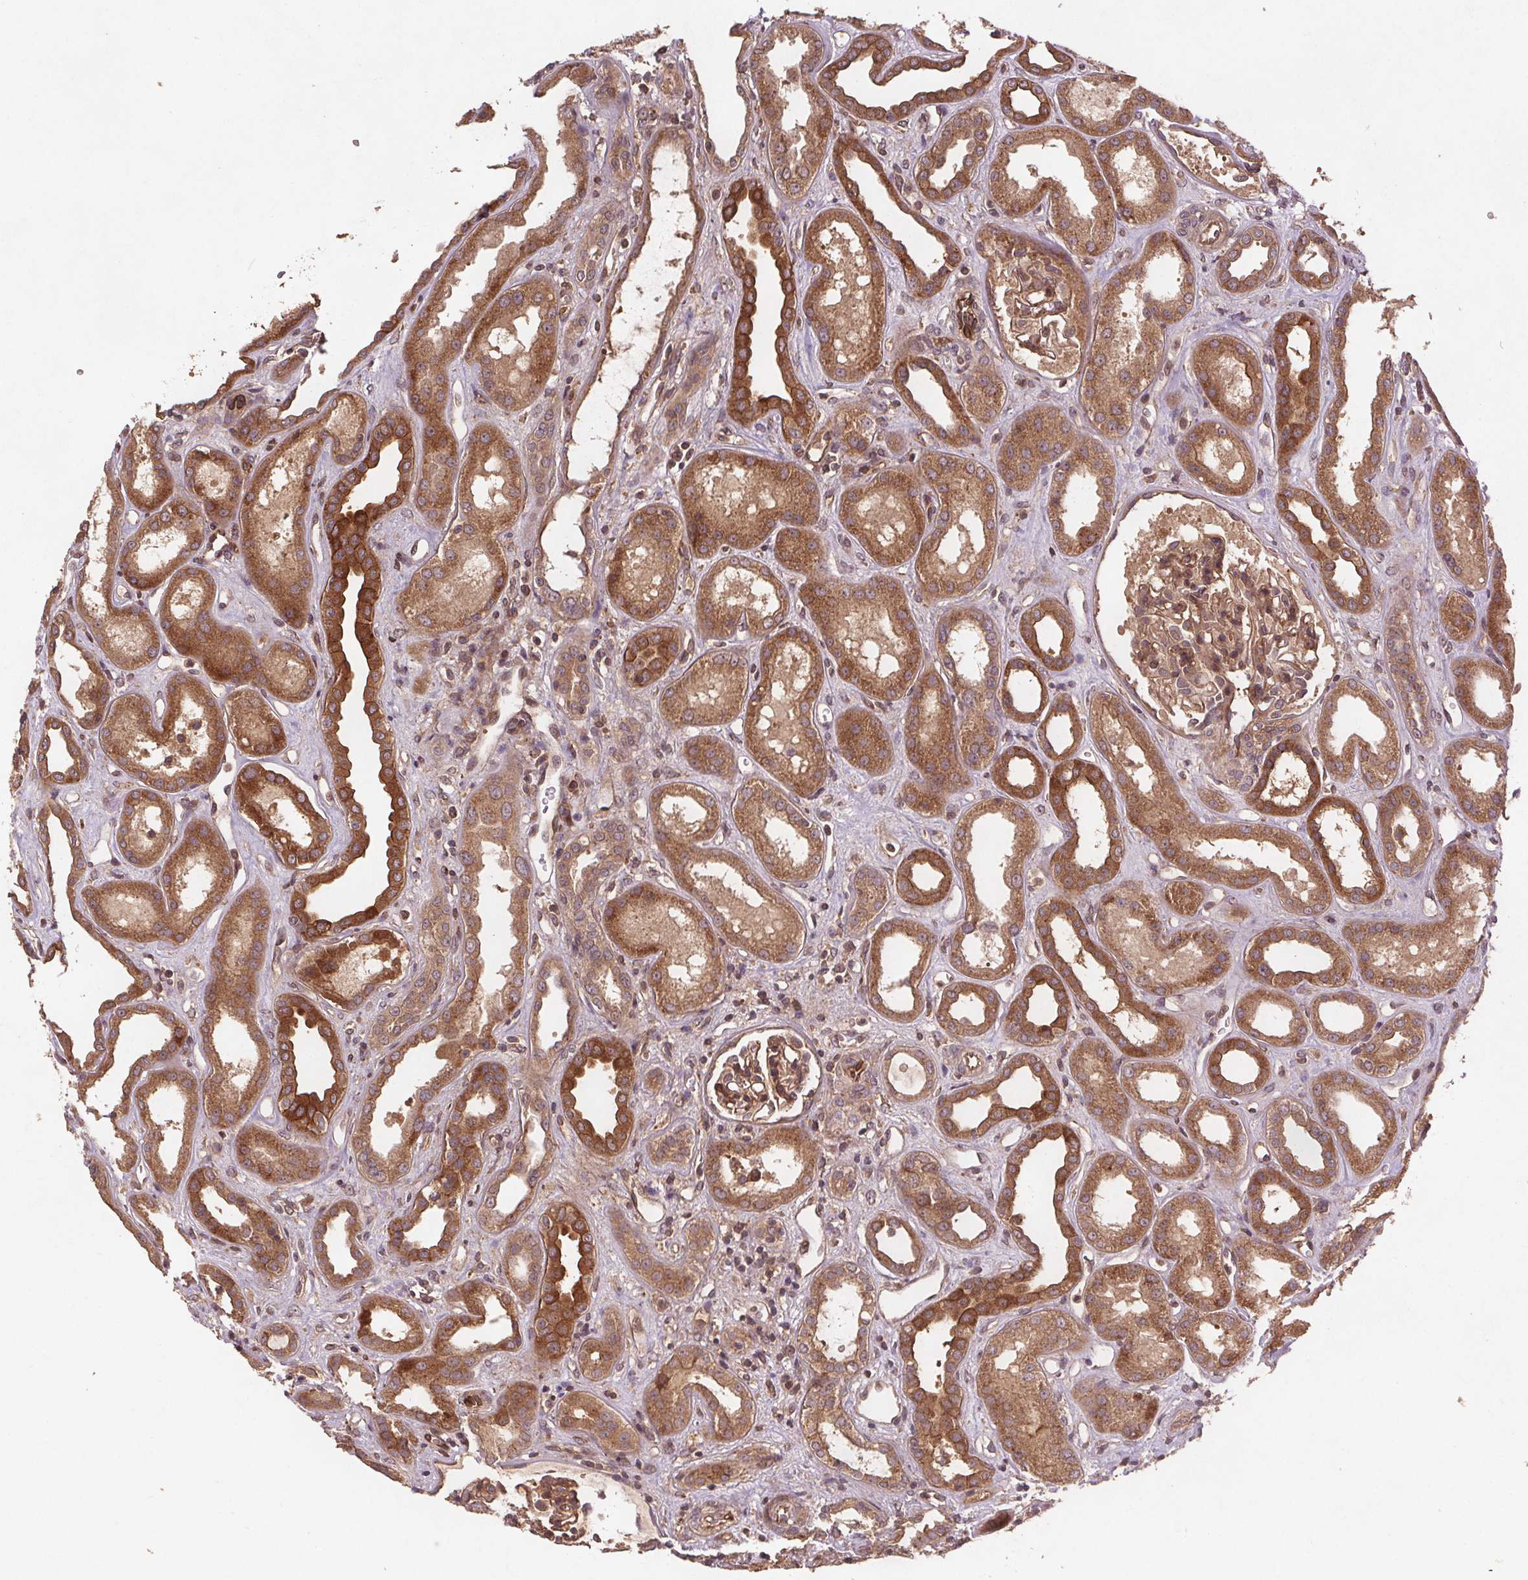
{"staining": {"intensity": "moderate", "quantity": ">75%", "location": "cytoplasmic/membranous"}, "tissue": "kidney", "cell_type": "Cells in glomeruli", "image_type": "normal", "snomed": [{"axis": "morphology", "description": "Normal tissue, NOS"}, {"axis": "topography", "description": "Kidney"}], "caption": "Immunohistochemistry (DAB (3,3'-diaminobenzidine)) staining of unremarkable human kidney exhibits moderate cytoplasmic/membranous protein expression in approximately >75% of cells in glomeruli.", "gene": "SEC14L2", "patient": {"sex": "male", "age": 59}}